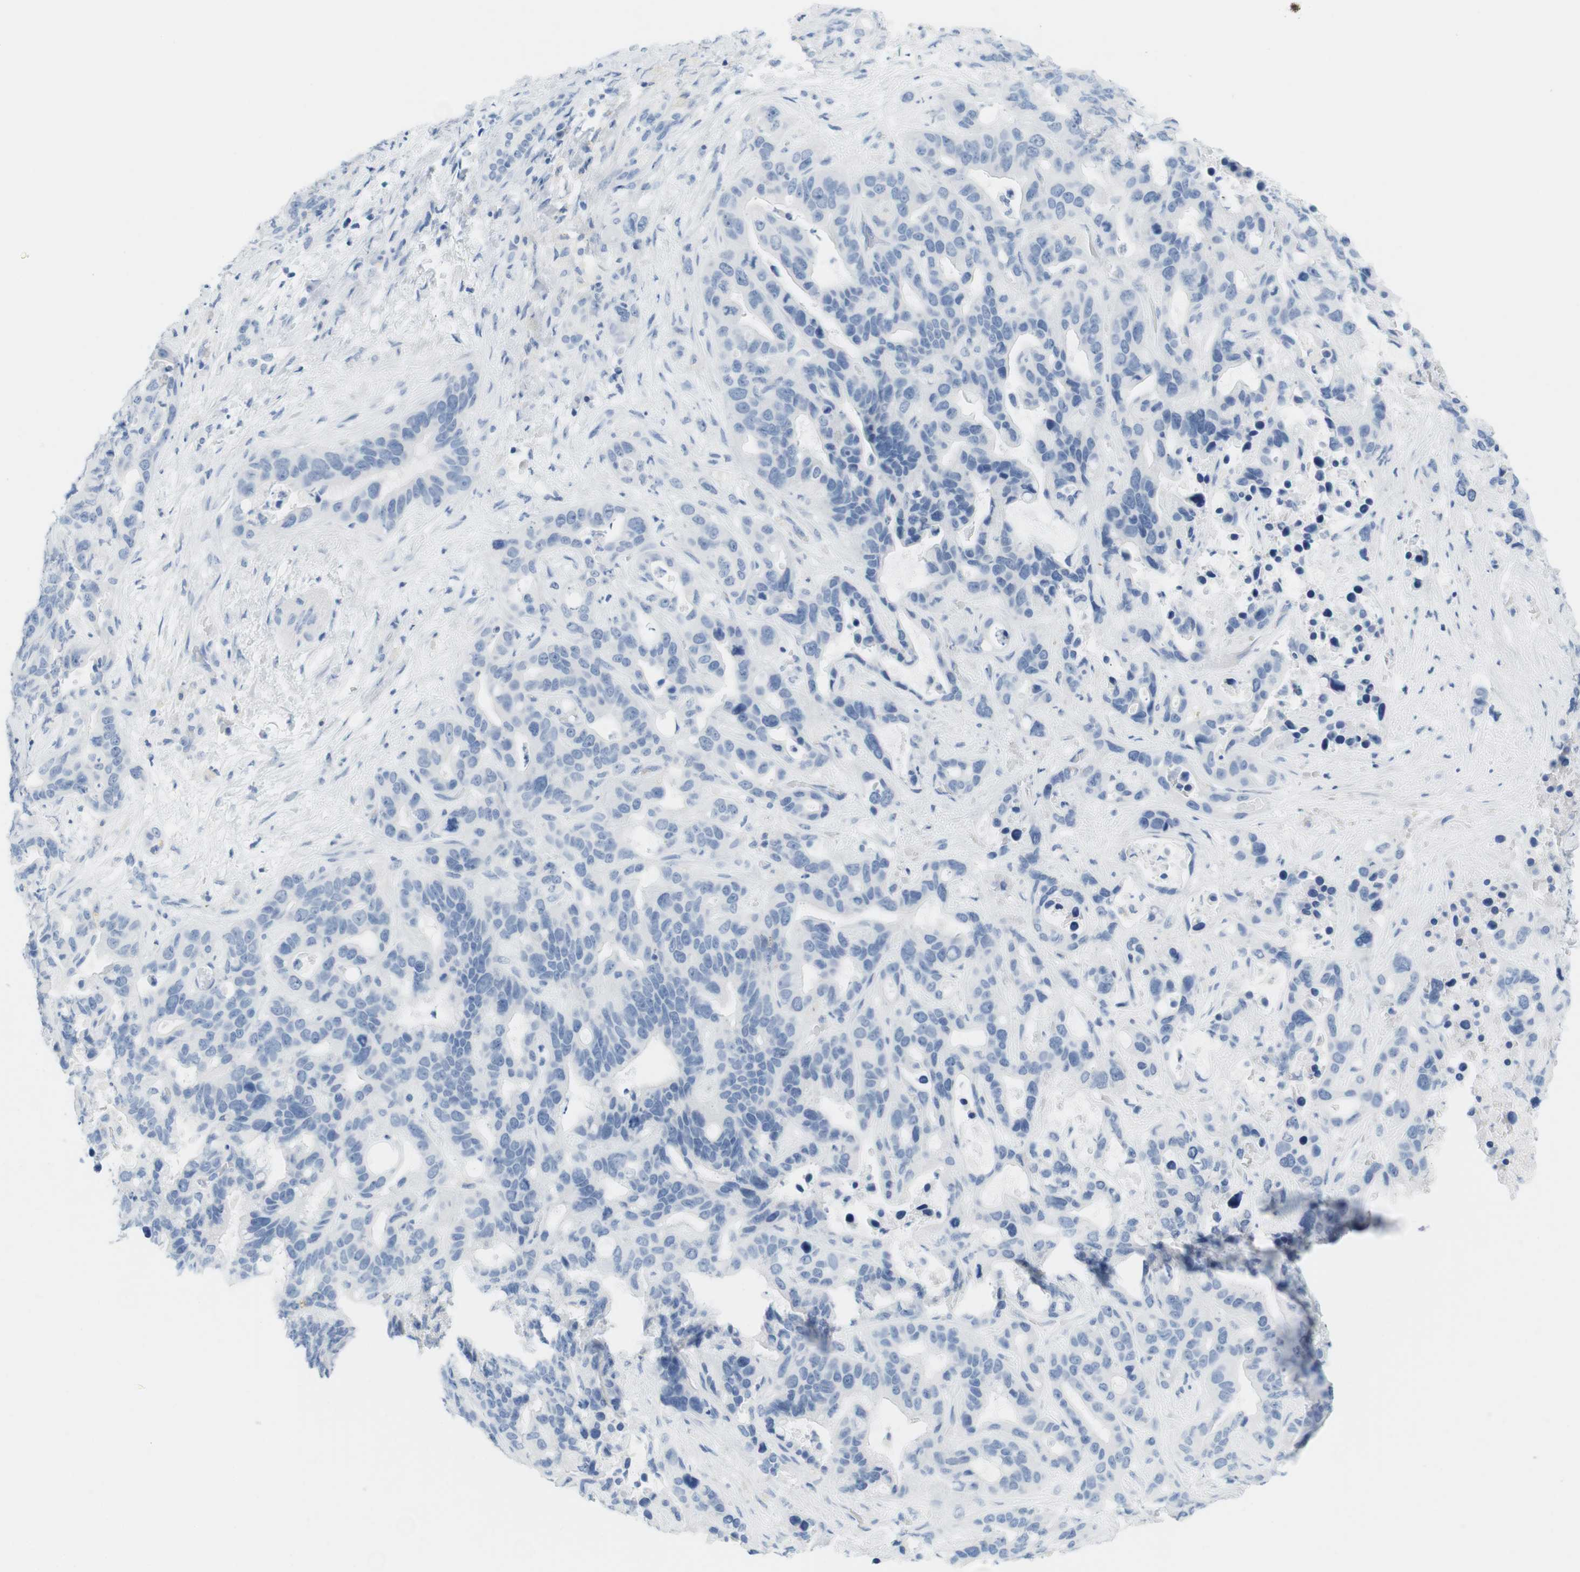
{"staining": {"intensity": "negative", "quantity": "none", "location": "none"}, "tissue": "liver cancer", "cell_type": "Tumor cells", "image_type": "cancer", "snomed": [{"axis": "morphology", "description": "Cholangiocarcinoma"}, {"axis": "topography", "description": "Liver"}], "caption": "Liver cholangiocarcinoma was stained to show a protein in brown. There is no significant staining in tumor cells.", "gene": "TNNT2", "patient": {"sex": "female", "age": 65}}